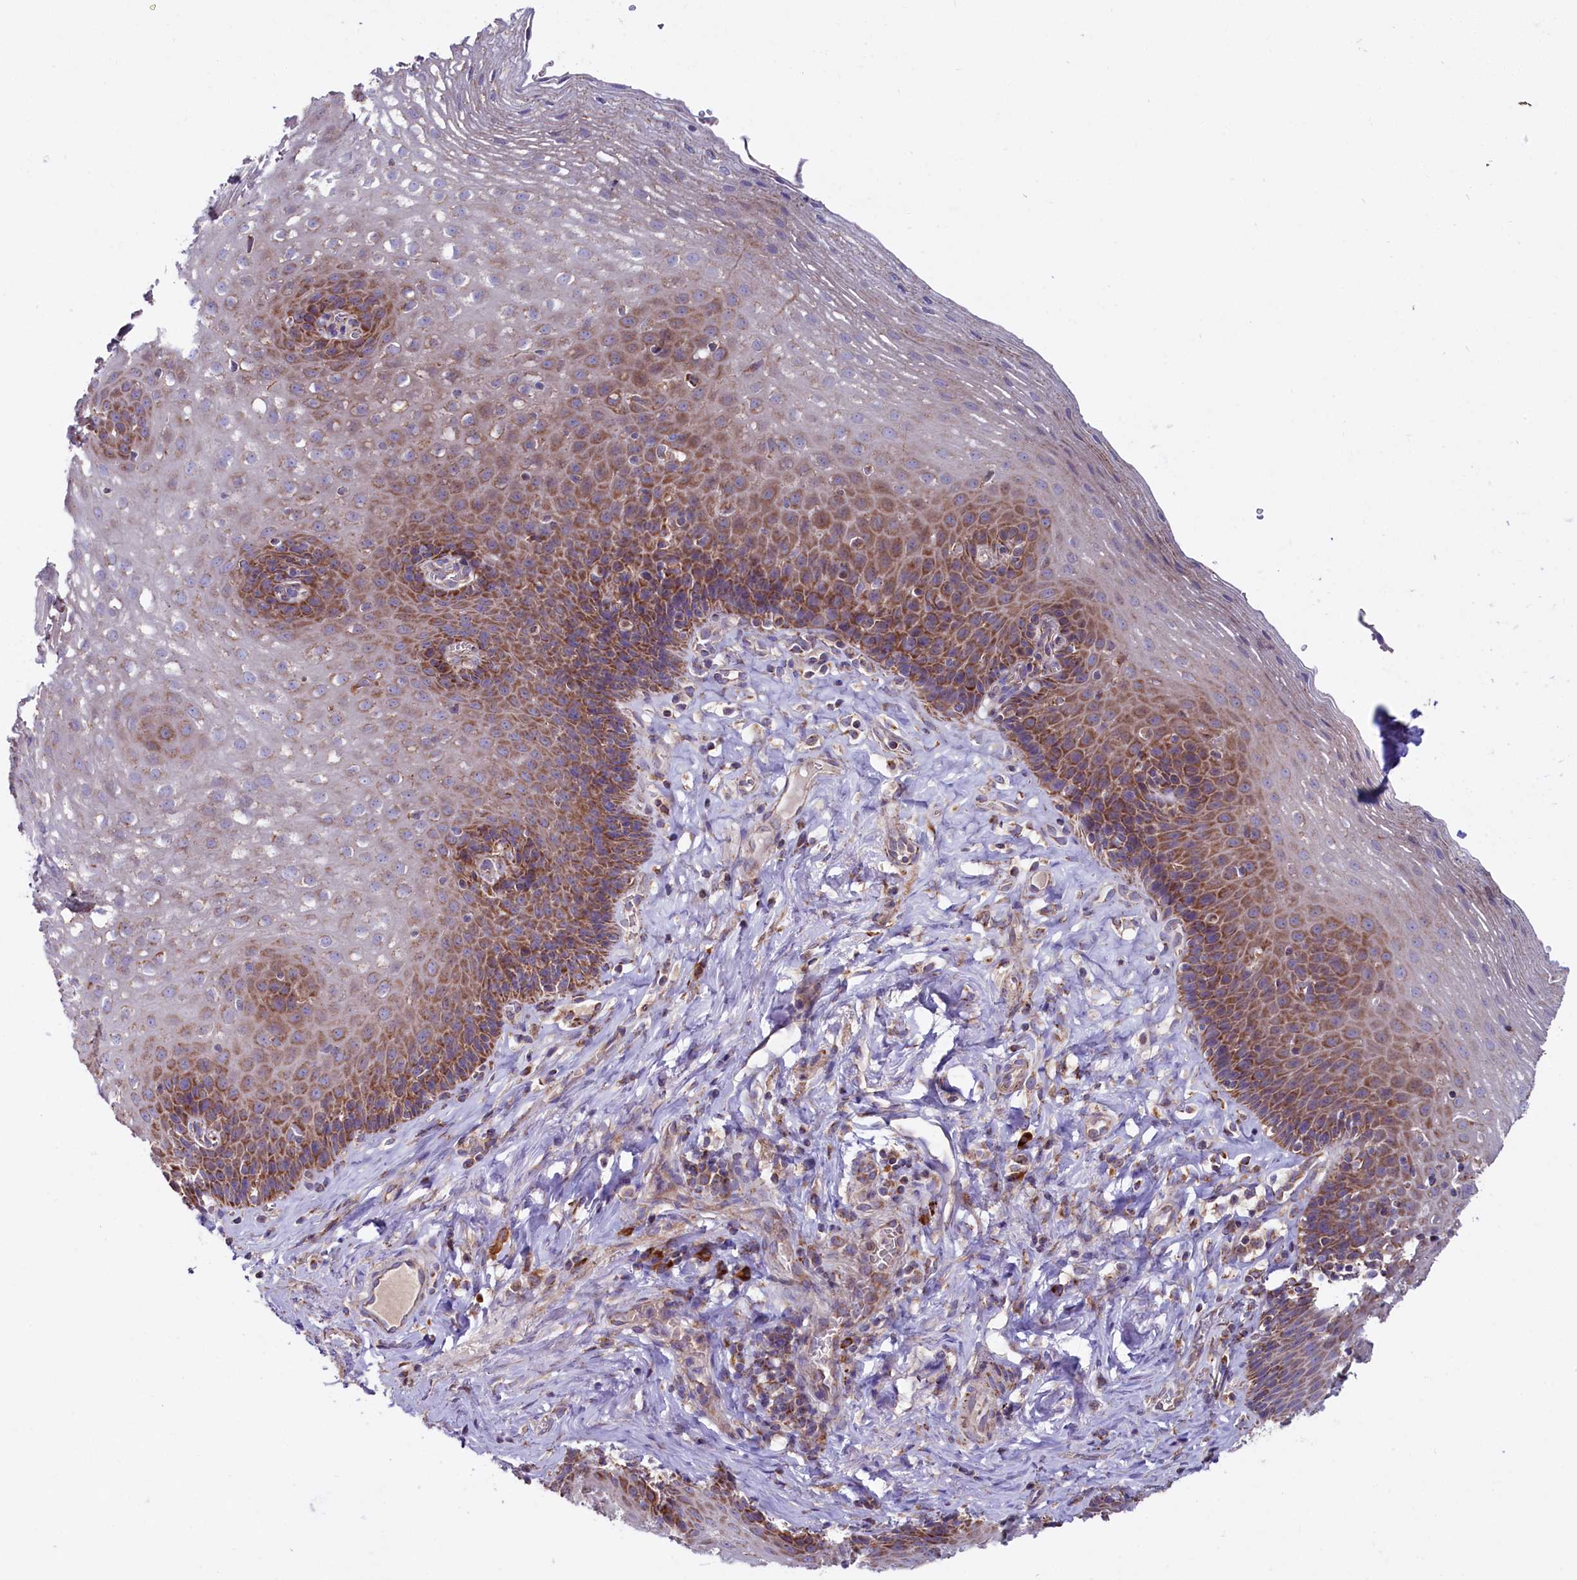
{"staining": {"intensity": "moderate", "quantity": ">75%", "location": "cytoplasmic/membranous"}, "tissue": "esophagus", "cell_type": "Squamous epithelial cells", "image_type": "normal", "snomed": [{"axis": "morphology", "description": "Normal tissue, NOS"}, {"axis": "topography", "description": "Esophagus"}], "caption": "A brown stain highlights moderate cytoplasmic/membranous staining of a protein in squamous epithelial cells of normal esophagus. Nuclei are stained in blue.", "gene": "ZSWIM1", "patient": {"sex": "female", "age": 66}}